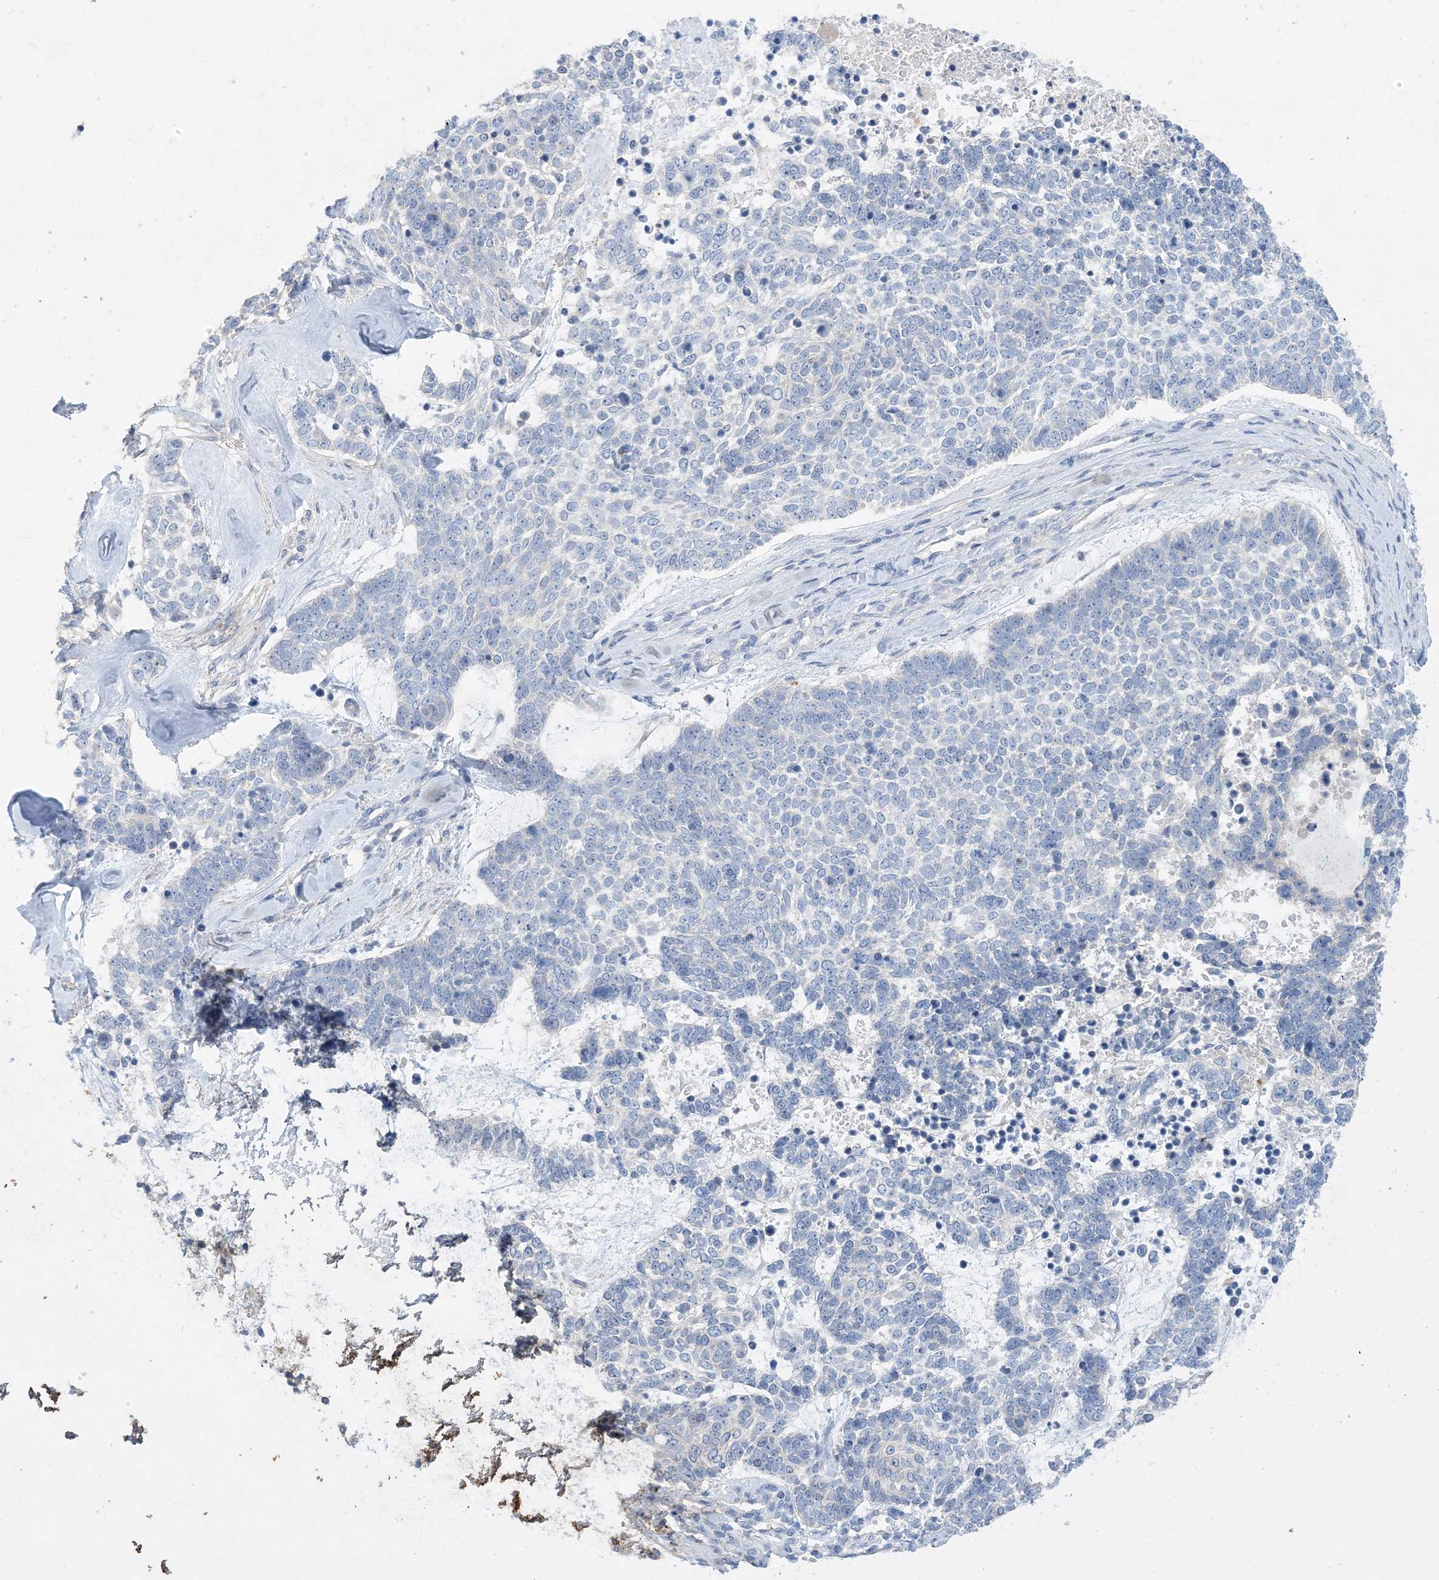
{"staining": {"intensity": "negative", "quantity": "none", "location": "none"}, "tissue": "skin cancer", "cell_type": "Tumor cells", "image_type": "cancer", "snomed": [{"axis": "morphology", "description": "Basal cell carcinoma"}, {"axis": "topography", "description": "Skin"}], "caption": "This is a histopathology image of immunohistochemistry (IHC) staining of skin cancer (basal cell carcinoma), which shows no staining in tumor cells. The staining was performed using DAB (3,3'-diaminobenzidine) to visualize the protein expression in brown, while the nuclei were stained in blue with hematoxylin (Magnification: 20x).", "gene": "KPRP", "patient": {"sex": "female", "age": 81}}